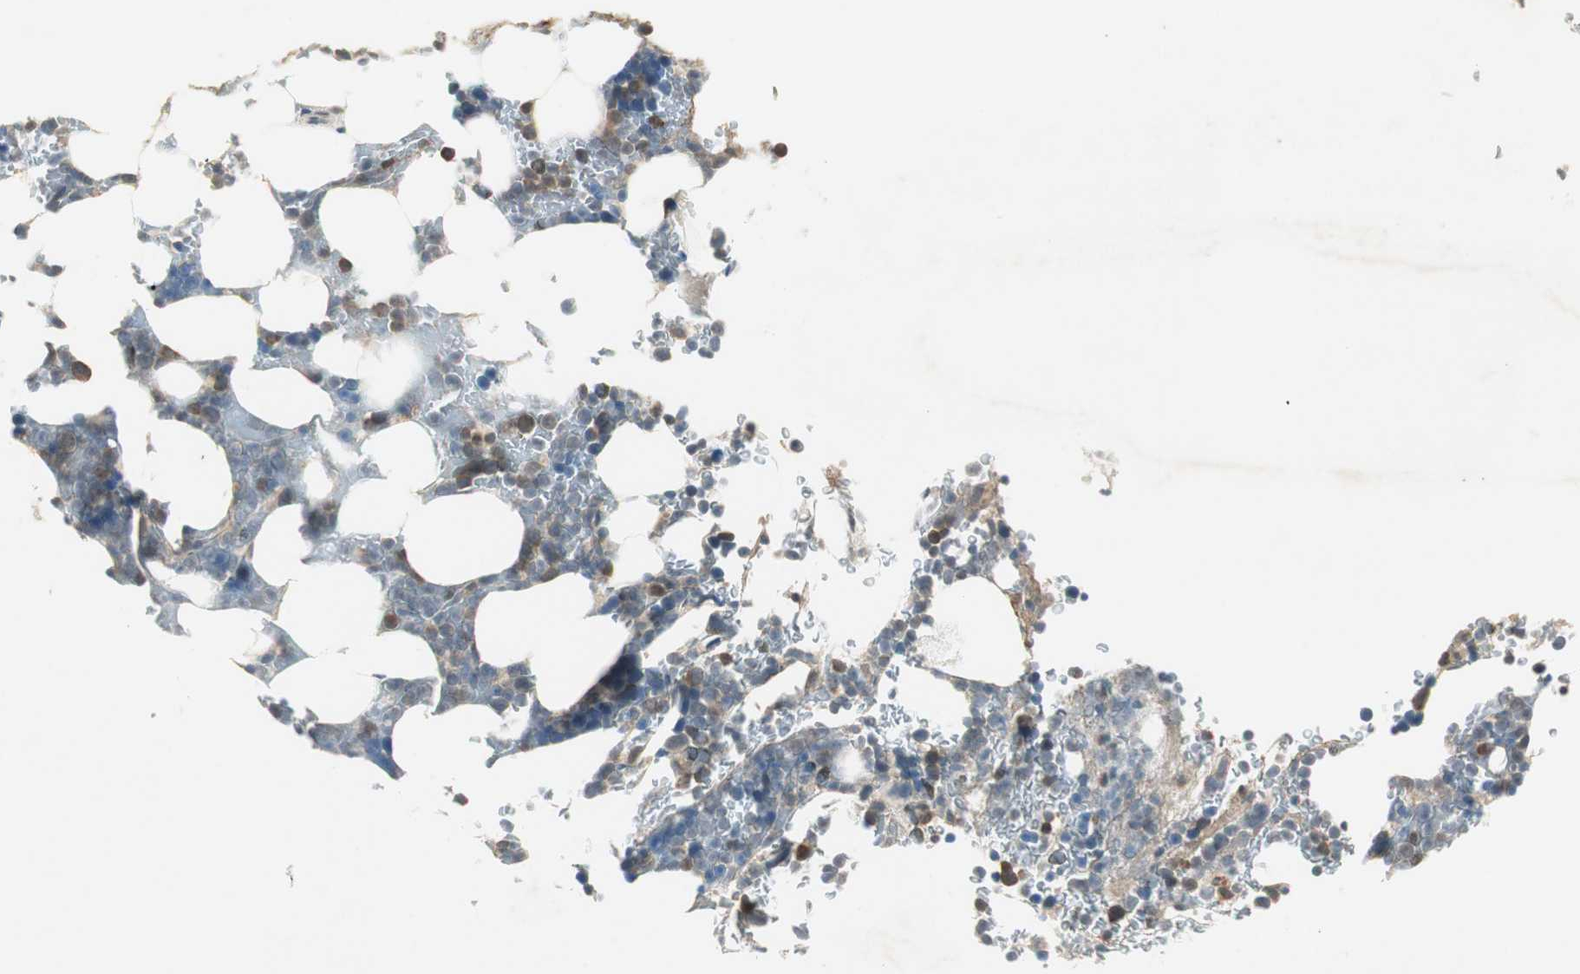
{"staining": {"intensity": "moderate", "quantity": "25%-75%", "location": "cytoplasmic/membranous"}, "tissue": "bone marrow", "cell_type": "Hematopoietic cells", "image_type": "normal", "snomed": [{"axis": "morphology", "description": "Normal tissue, NOS"}, {"axis": "topography", "description": "Bone marrow"}], "caption": "The image reveals a brown stain indicating the presence of a protein in the cytoplasmic/membranous of hematopoietic cells in bone marrow. Nuclei are stained in blue.", "gene": "USP2", "patient": {"sex": "female", "age": 73}}